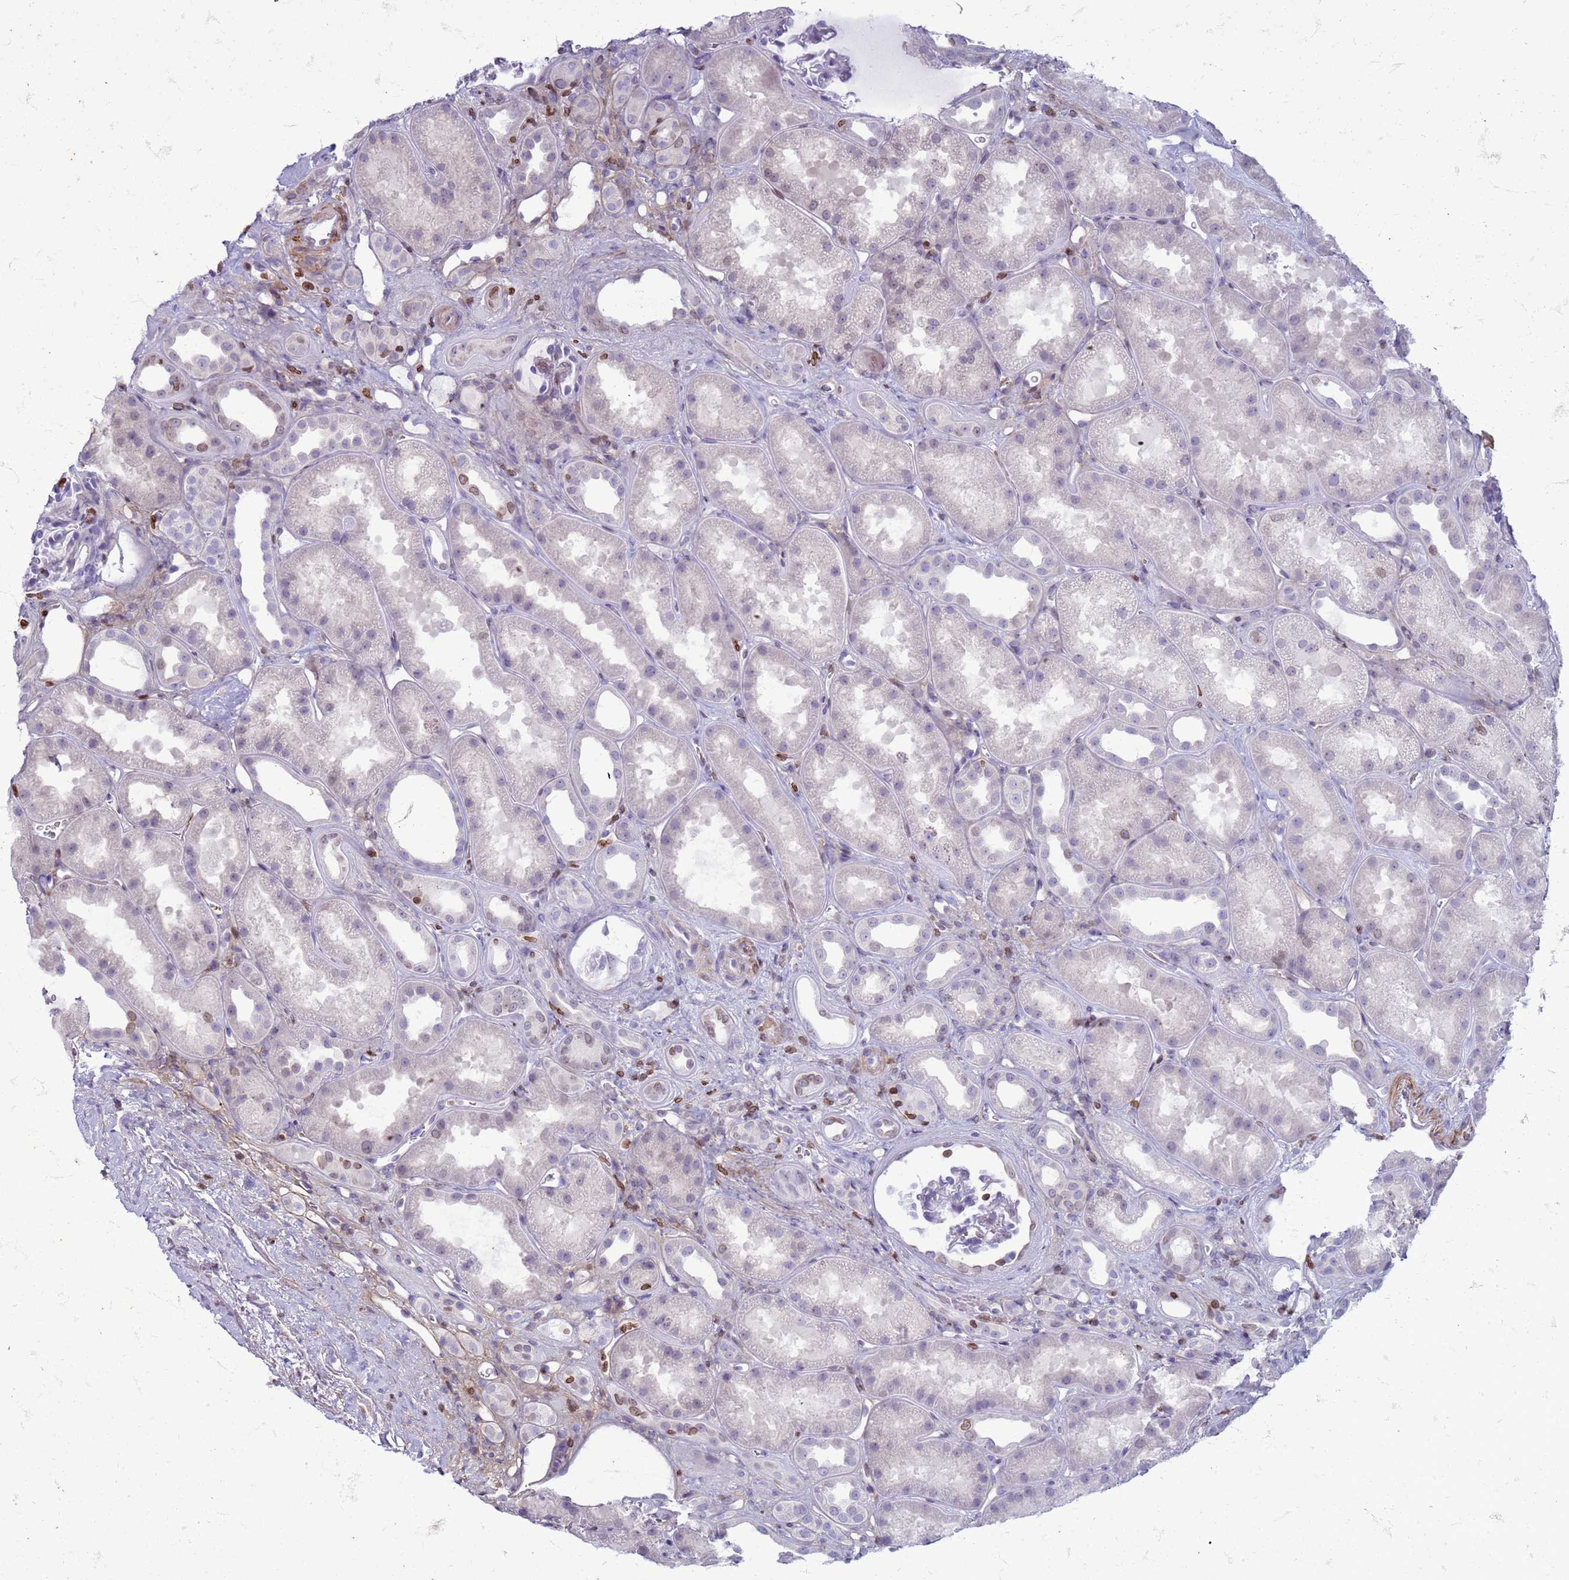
{"staining": {"intensity": "negative", "quantity": "none", "location": "none"}, "tissue": "kidney", "cell_type": "Cells in glomeruli", "image_type": "normal", "snomed": [{"axis": "morphology", "description": "Normal tissue, NOS"}, {"axis": "topography", "description": "Kidney"}], "caption": "IHC image of benign kidney: human kidney stained with DAB exhibits no significant protein staining in cells in glomeruli. (Brightfield microscopy of DAB (3,3'-diaminobenzidine) immunohistochemistry (IHC) at high magnification).", "gene": "METTL25B", "patient": {"sex": "male", "age": 61}}